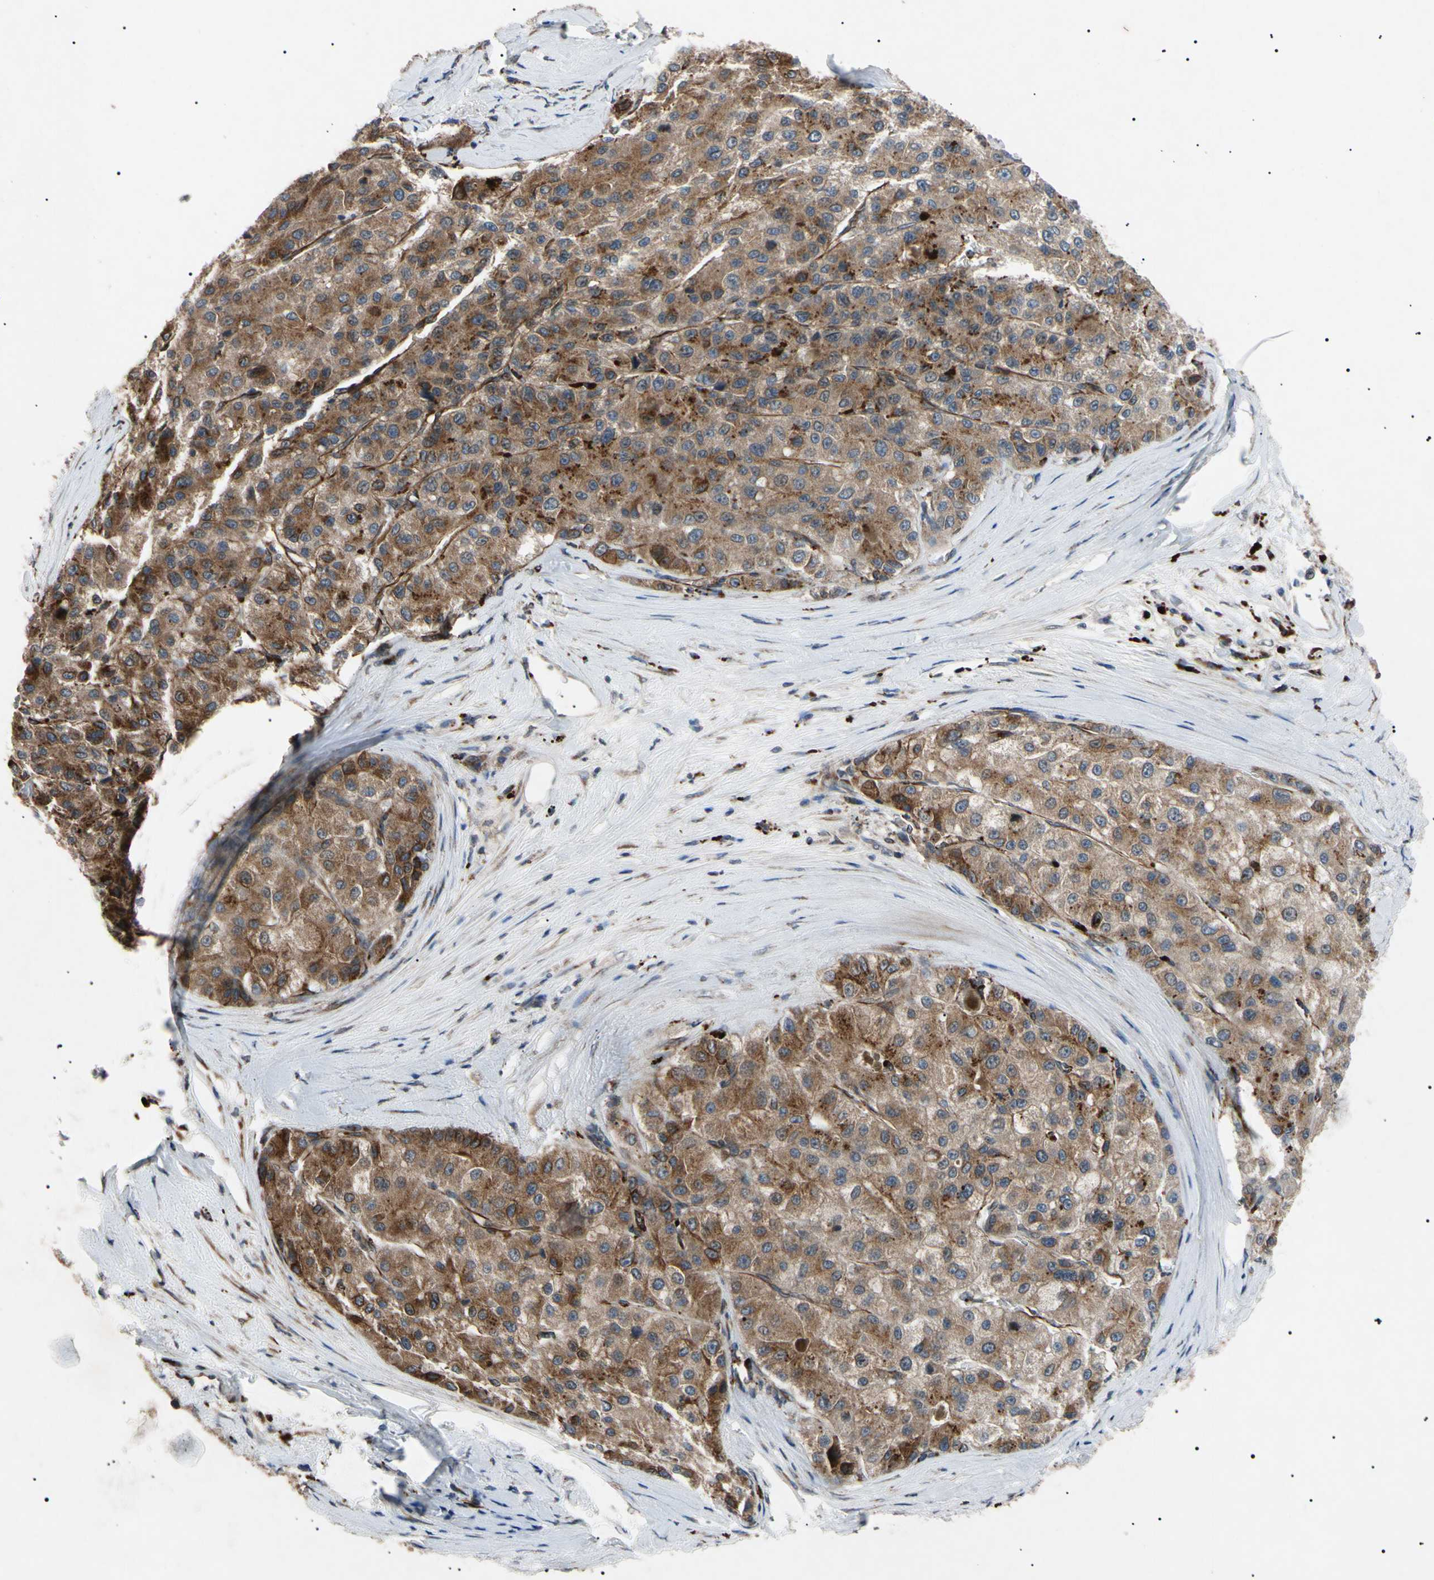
{"staining": {"intensity": "moderate", "quantity": "25%-75%", "location": "cytoplasmic/membranous"}, "tissue": "liver cancer", "cell_type": "Tumor cells", "image_type": "cancer", "snomed": [{"axis": "morphology", "description": "Carcinoma, Hepatocellular, NOS"}, {"axis": "topography", "description": "Liver"}], "caption": "This photomicrograph exhibits IHC staining of human liver hepatocellular carcinoma, with medium moderate cytoplasmic/membranous positivity in about 25%-75% of tumor cells.", "gene": "TUBB4A", "patient": {"sex": "male", "age": 80}}